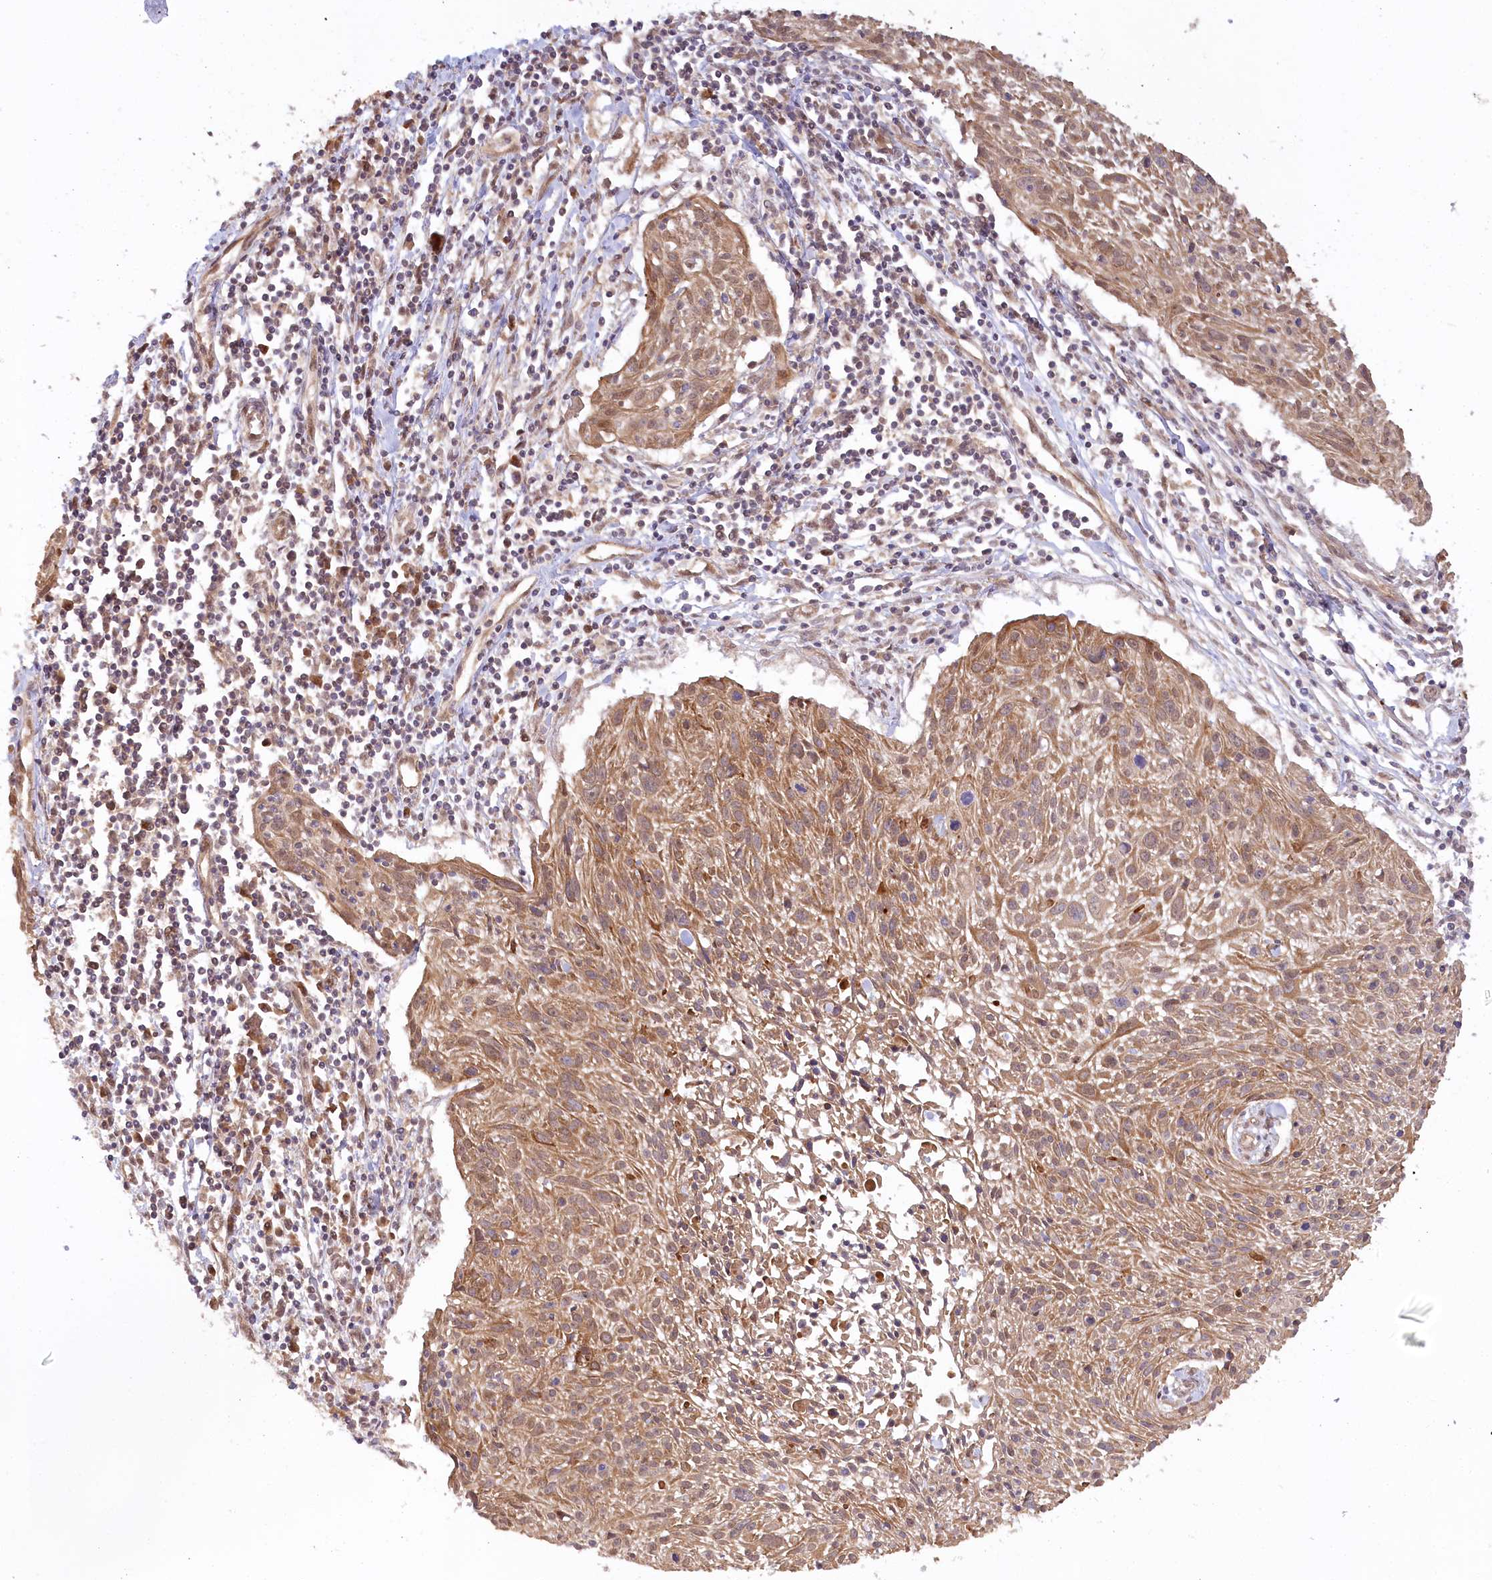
{"staining": {"intensity": "moderate", "quantity": ">75%", "location": "cytoplasmic/membranous"}, "tissue": "cervical cancer", "cell_type": "Tumor cells", "image_type": "cancer", "snomed": [{"axis": "morphology", "description": "Squamous cell carcinoma, NOS"}, {"axis": "topography", "description": "Cervix"}], "caption": "This image displays cervical cancer (squamous cell carcinoma) stained with IHC to label a protein in brown. The cytoplasmic/membranous of tumor cells show moderate positivity for the protein. Nuclei are counter-stained blue.", "gene": "CEP70", "patient": {"sex": "female", "age": 51}}